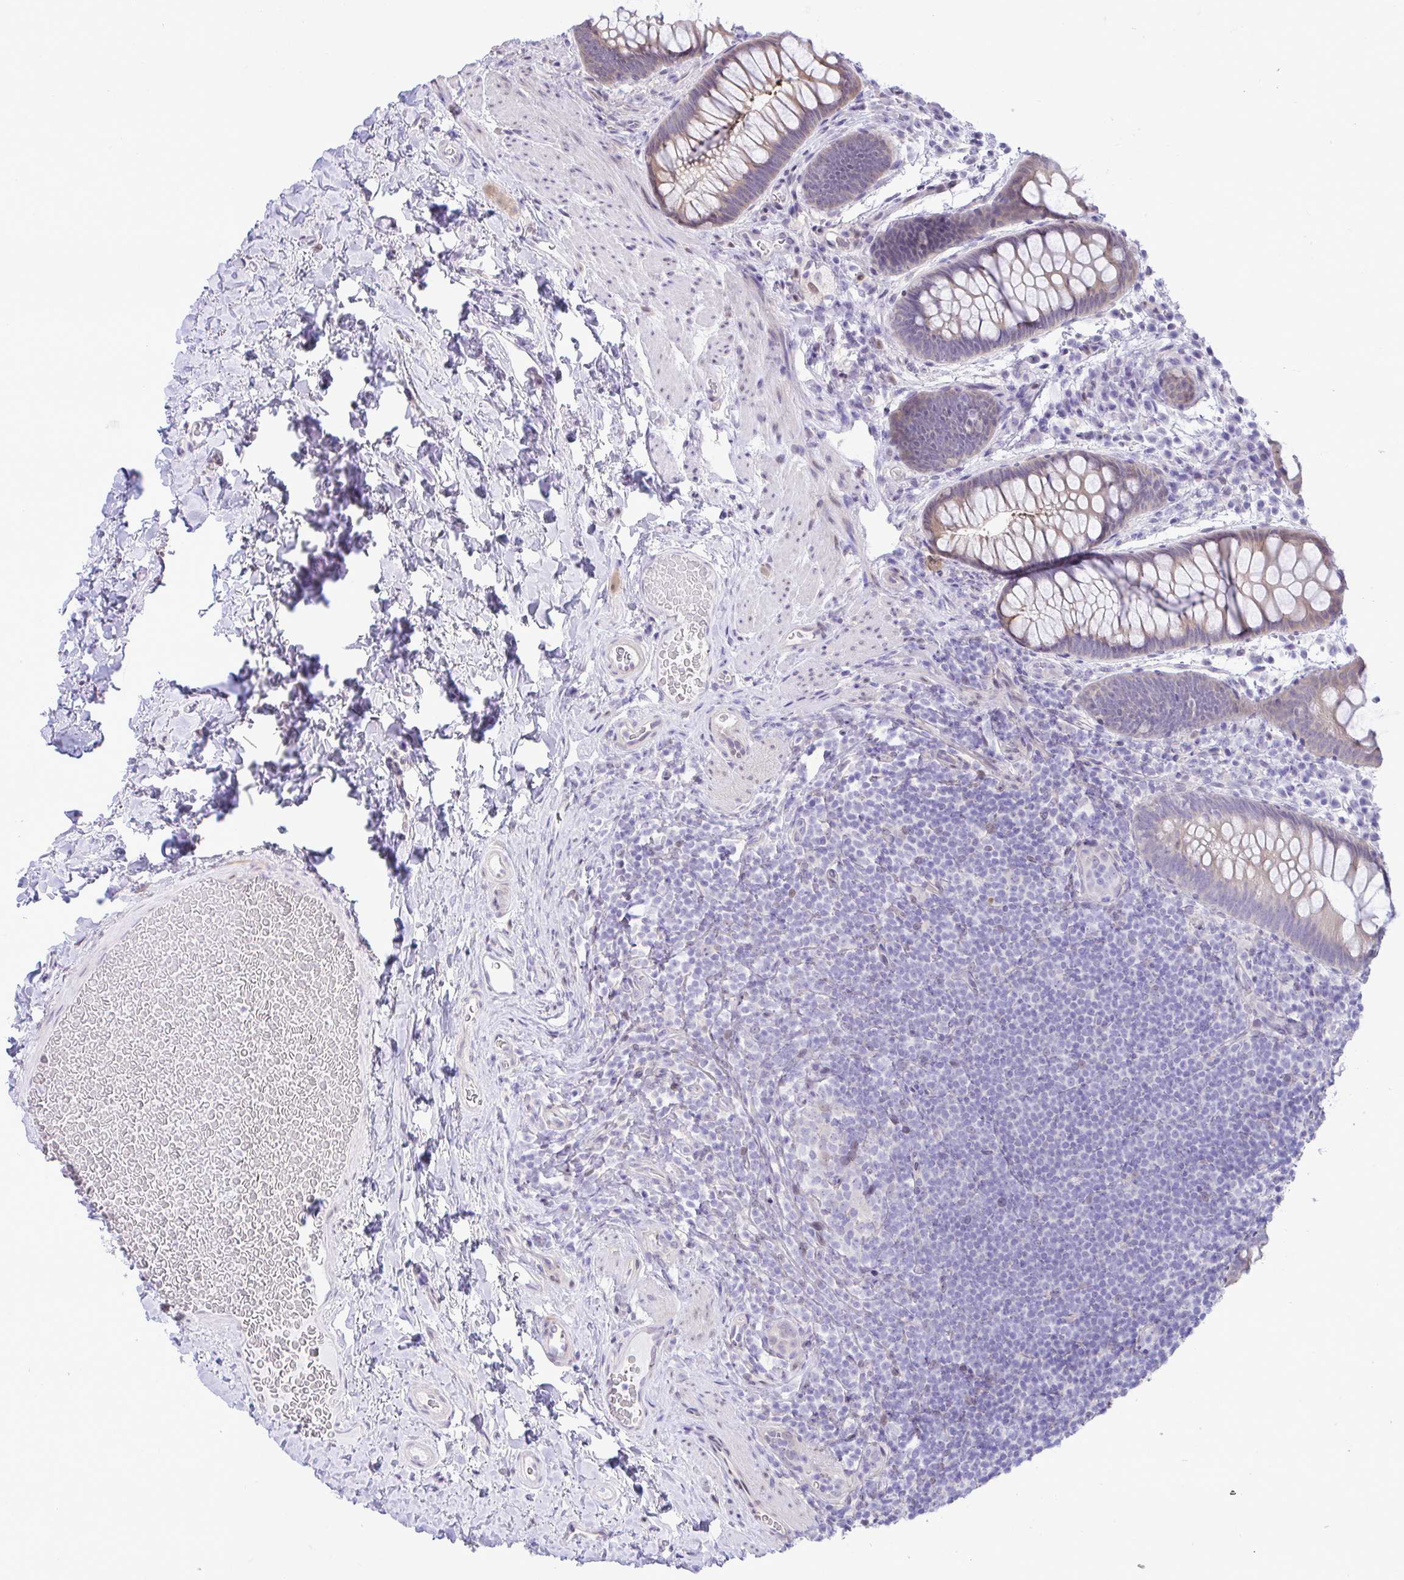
{"staining": {"intensity": "weak", "quantity": "25%-75%", "location": "cytoplasmic/membranous"}, "tissue": "rectum", "cell_type": "Glandular cells", "image_type": "normal", "snomed": [{"axis": "morphology", "description": "Normal tissue, NOS"}, {"axis": "topography", "description": "Rectum"}], "caption": "A brown stain shows weak cytoplasmic/membranous staining of a protein in glandular cells of benign rectum.", "gene": "ZNF485", "patient": {"sex": "female", "age": 69}}